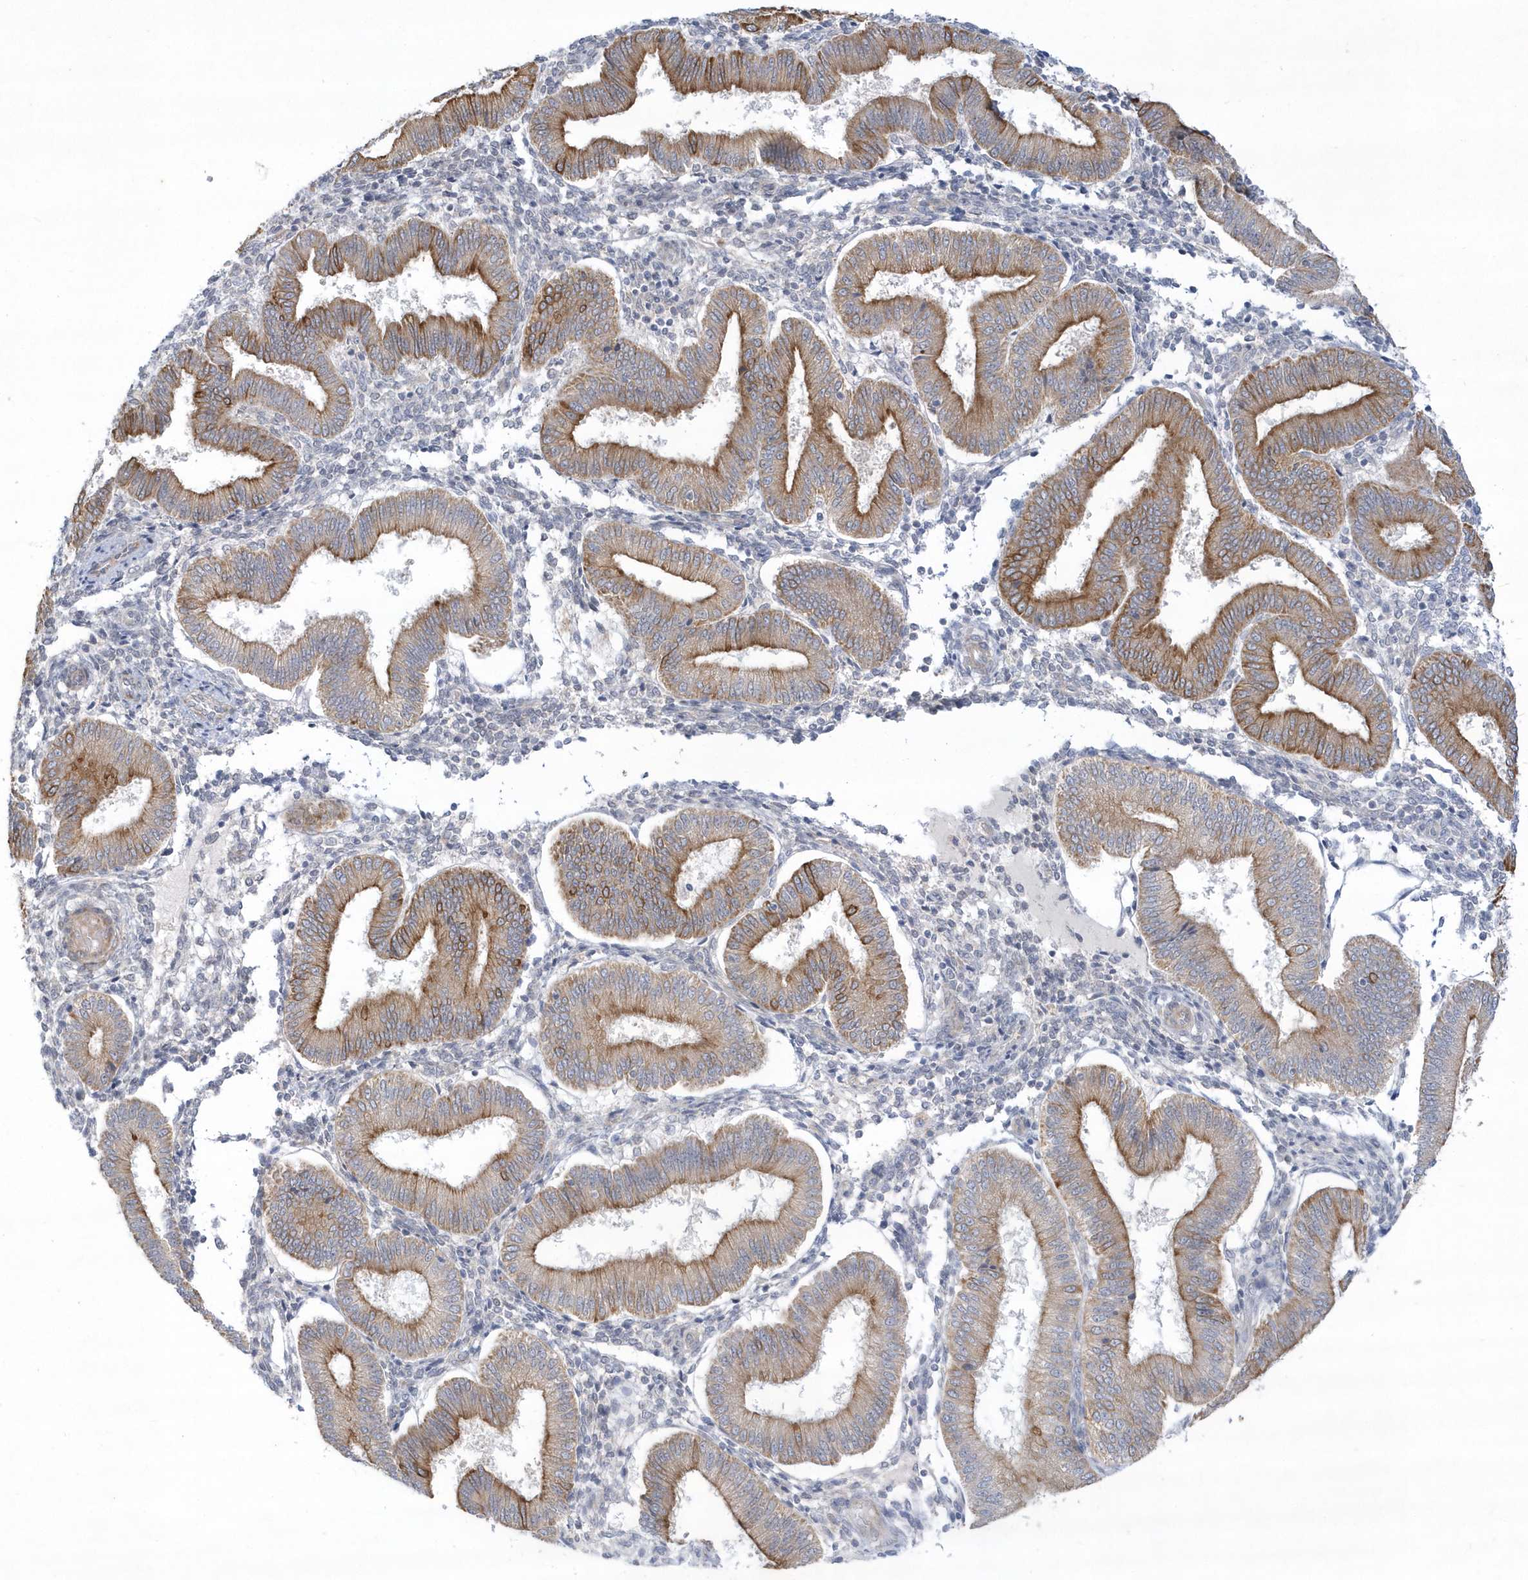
{"staining": {"intensity": "negative", "quantity": "none", "location": "none"}, "tissue": "endometrium", "cell_type": "Cells in endometrial stroma", "image_type": "normal", "snomed": [{"axis": "morphology", "description": "Normal tissue, NOS"}, {"axis": "topography", "description": "Endometrium"}], "caption": "Protein analysis of benign endometrium reveals no significant staining in cells in endometrial stroma. (Stains: DAB (3,3'-diaminobenzidine) immunohistochemistry (IHC) with hematoxylin counter stain, Microscopy: brightfield microscopy at high magnification).", "gene": "LARS1", "patient": {"sex": "female", "age": 39}}